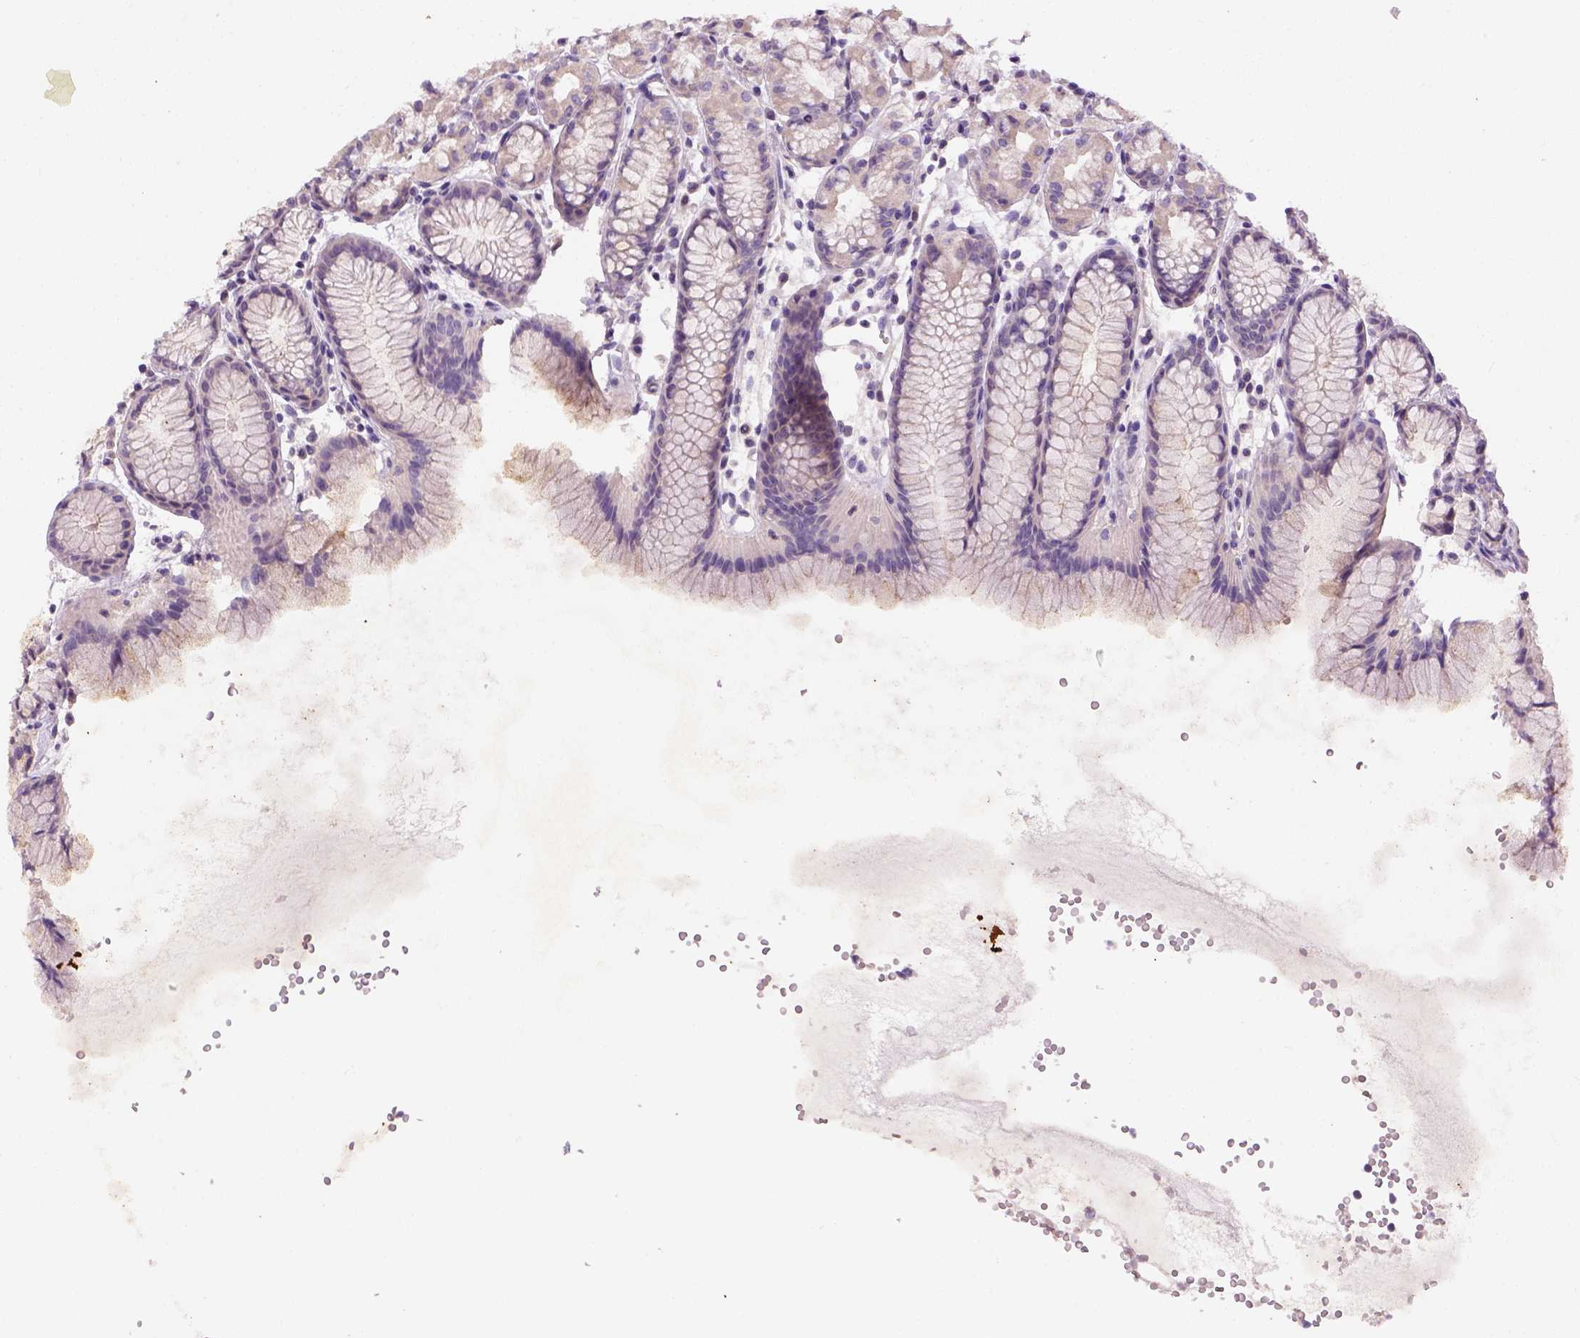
{"staining": {"intensity": "negative", "quantity": "none", "location": "none"}, "tissue": "stomach", "cell_type": "Glandular cells", "image_type": "normal", "snomed": [{"axis": "morphology", "description": "Normal tissue, NOS"}, {"axis": "topography", "description": "Stomach, upper"}], "caption": "This is an IHC micrograph of normal stomach. There is no expression in glandular cells.", "gene": "NUDT6", "patient": {"sex": "male", "age": 47}}